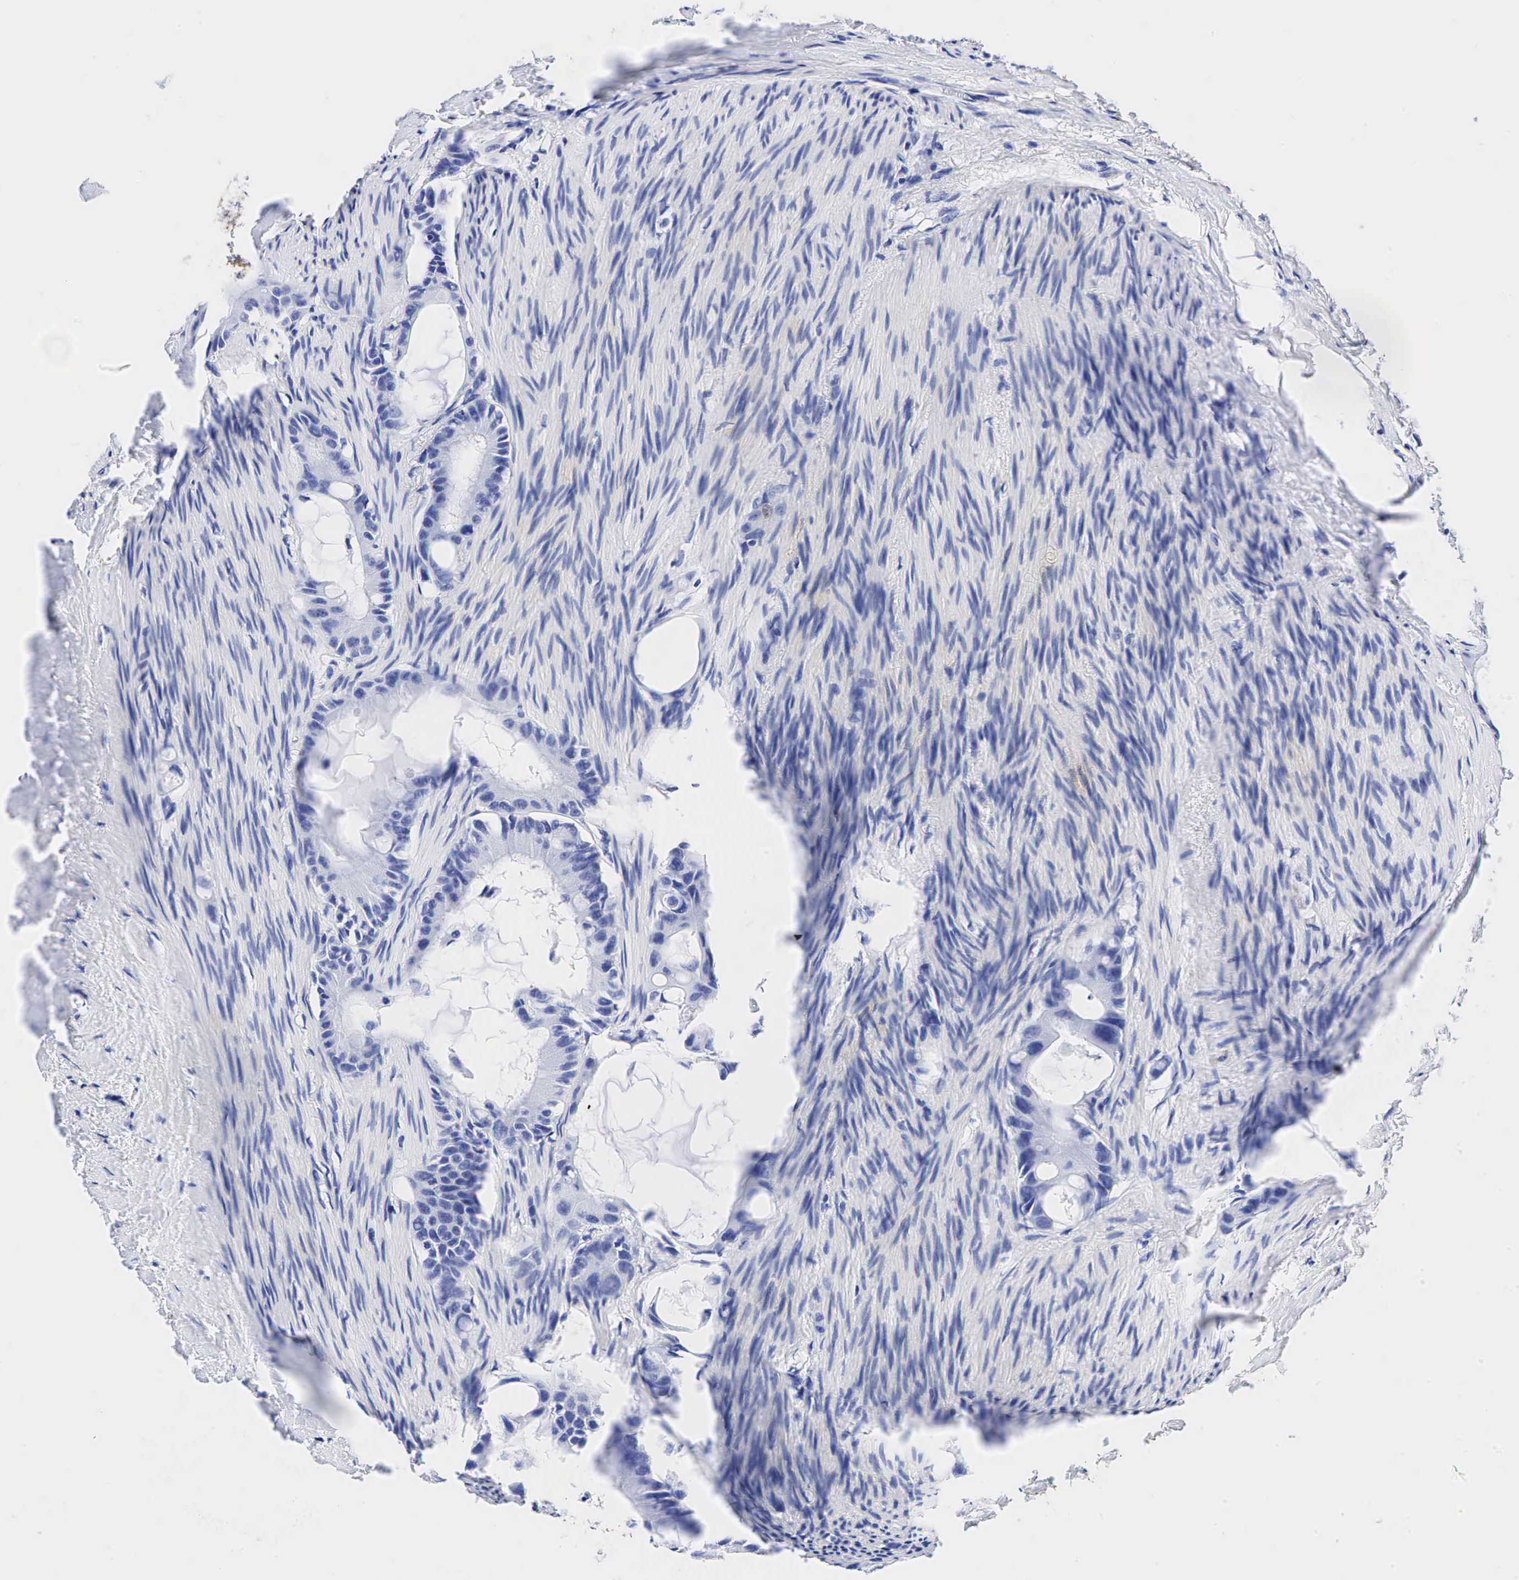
{"staining": {"intensity": "negative", "quantity": "none", "location": "none"}, "tissue": "colorectal cancer", "cell_type": "Tumor cells", "image_type": "cancer", "snomed": [{"axis": "morphology", "description": "Adenocarcinoma, NOS"}, {"axis": "topography", "description": "Colon"}], "caption": "A high-resolution histopathology image shows immunohistochemistry (IHC) staining of adenocarcinoma (colorectal), which displays no significant staining in tumor cells.", "gene": "KRT7", "patient": {"sex": "male", "age": 70}}